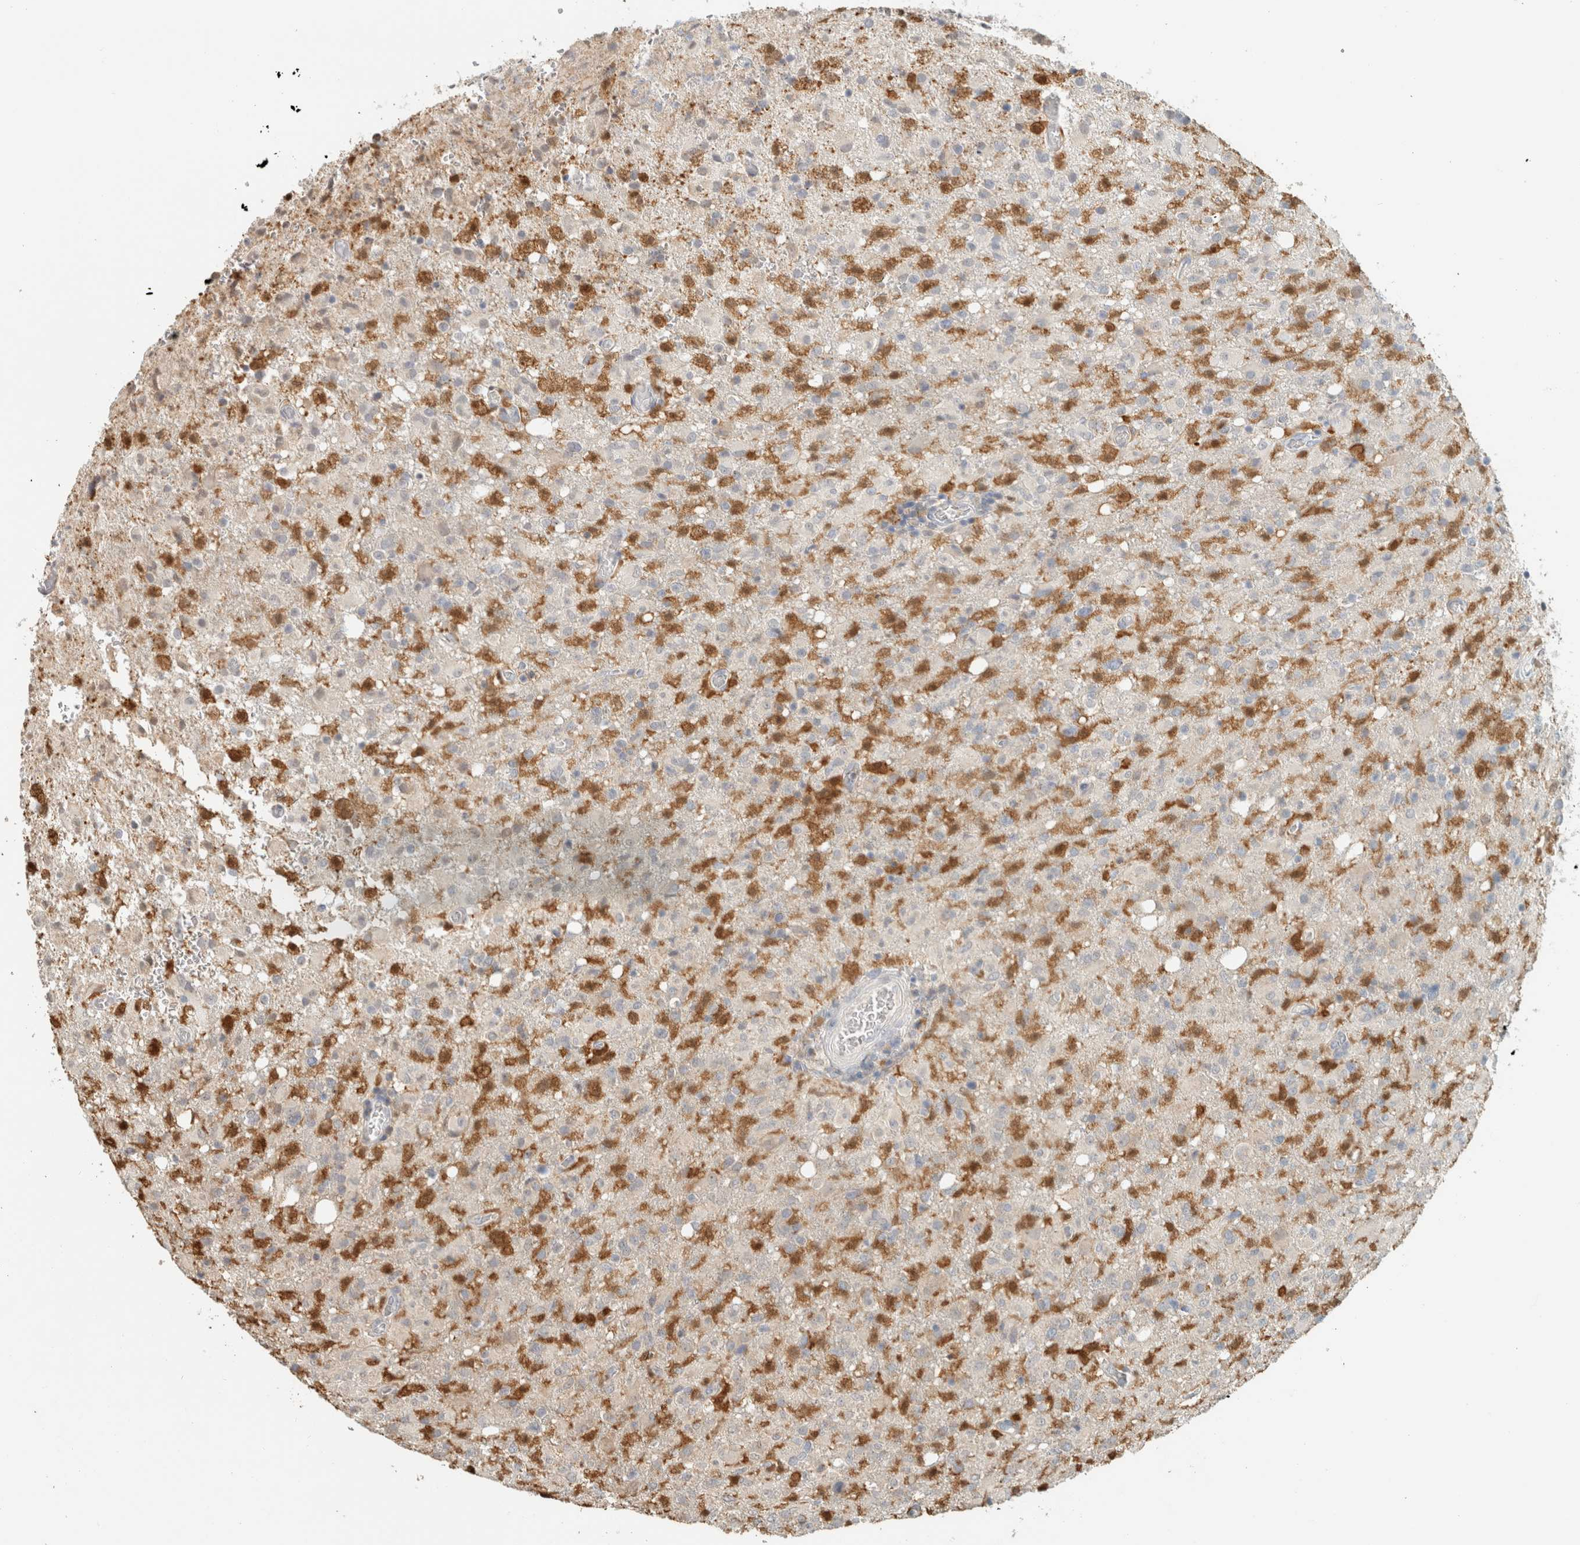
{"staining": {"intensity": "moderate", "quantity": "25%-75%", "location": "cytoplasmic/membranous"}, "tissue": "glioma", "cell_type": "Tumor cells", "image_type": "cancer", "snomed": [{"axis": "morphology", "description": "Glioma, malignant, High grade"}, {"axis": "topography", "description": "Brain"}], "caption": "Brown immunohistochemical staining in human high-grade glioma (malignant) exhibits moderate cytoplasmic/membranous positivity in approximately 25%-75% of tumor cells. (brown staining indicates protein expression, while blue staining denotes nuclei).", "gene": "CAPG", "patient": {"sex": "female", "age": 57}}